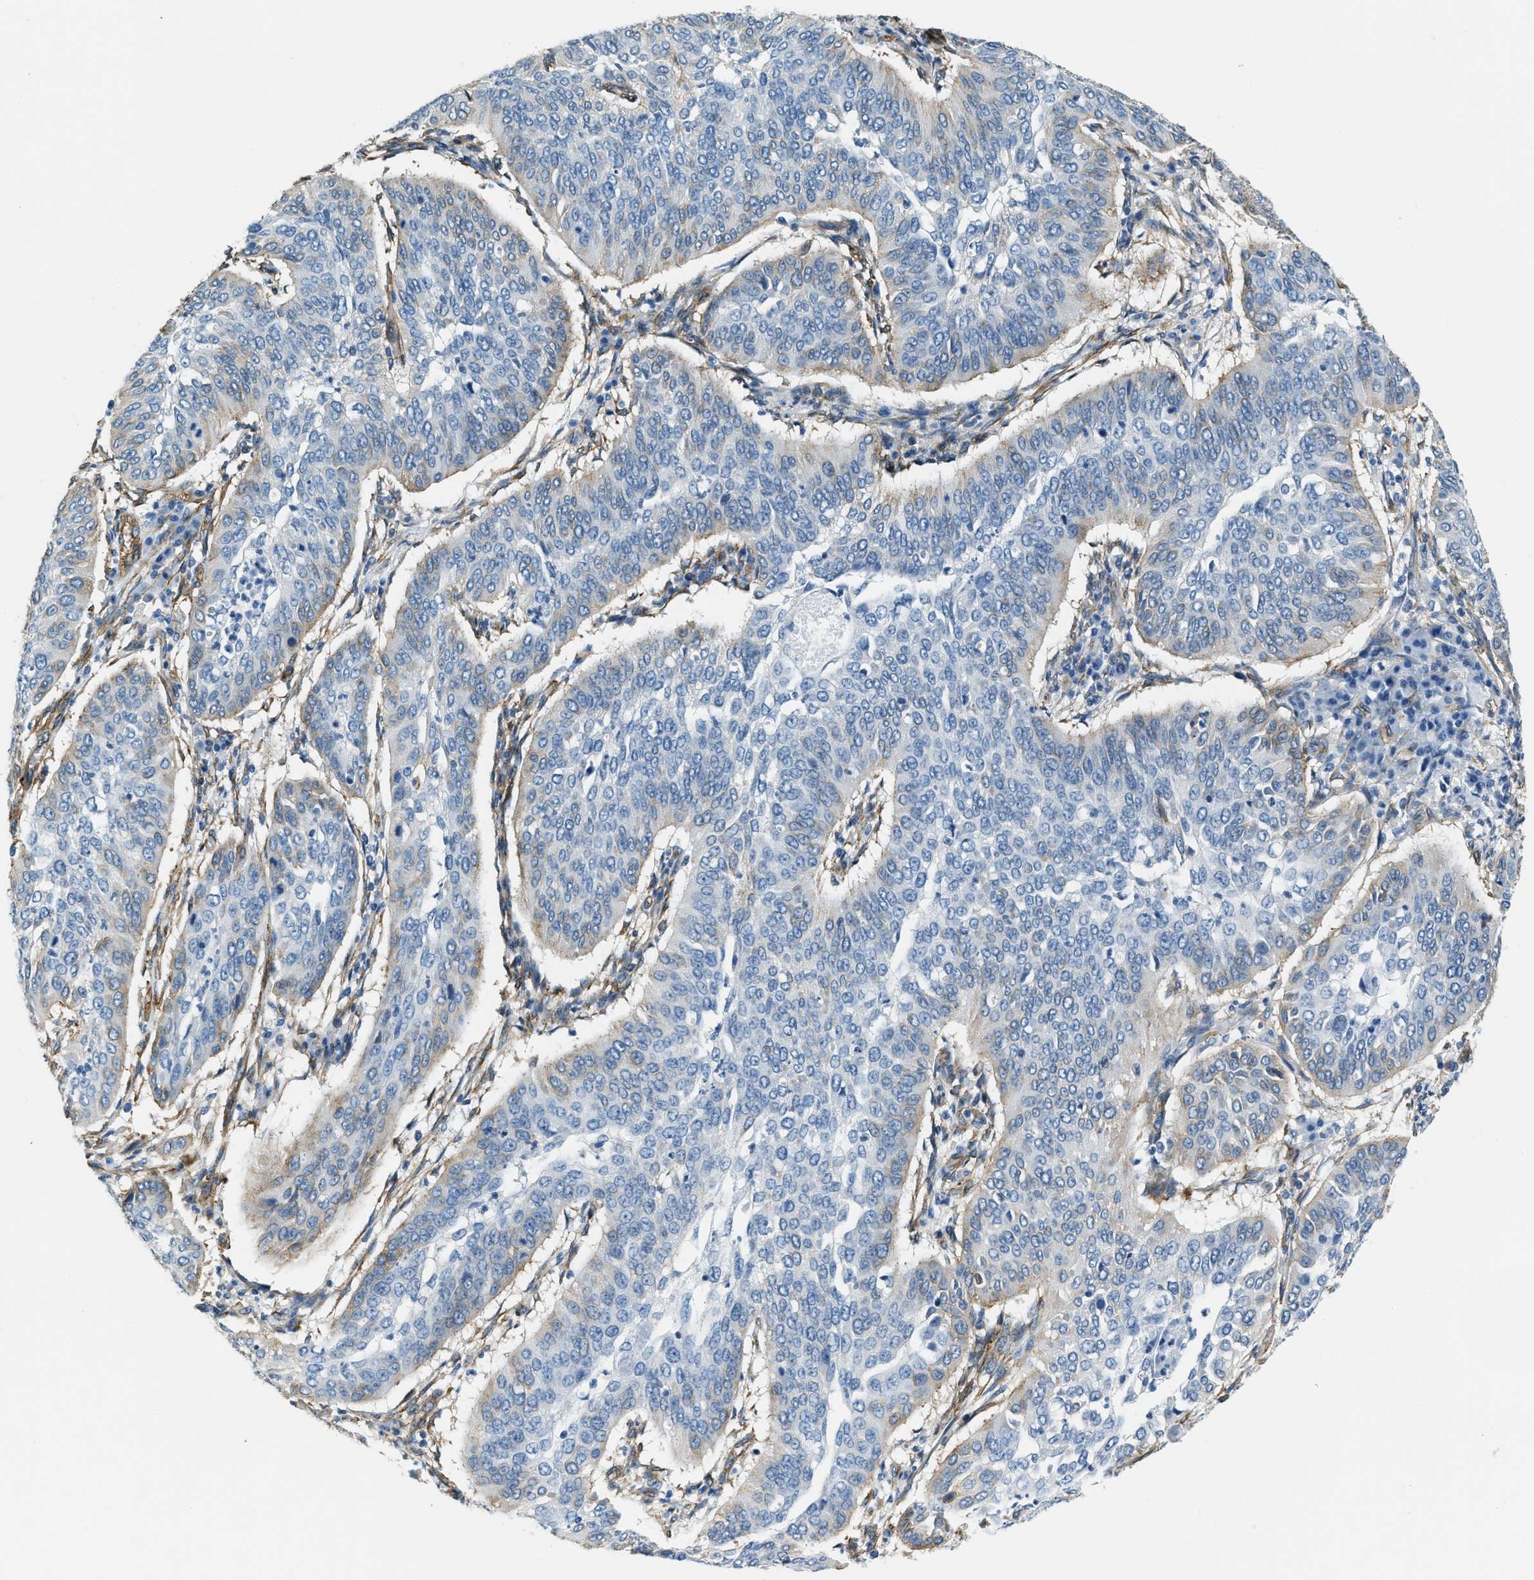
{"staining": {"intensity": "moderate", "quantity": "<25%", "location": "cytoplasmic/membranous"}, "tissue": "cervical cancer", "cell_type": "Tumor cells", "image_type": "cancer", "snomed": [{"axis": "morphology", "description": "Normal tissue, NOS"}, {"axis": "morphology", "description": "Squamous cell carcinoma, NOS"}, {"axis": "topography", "description": "Cervix"}], "caption": "Immunohistochemical staining of squamous cell carcinoma (cervical) demonstrates moderate cytoplasmic/membranous protein positivity in approximately <25% of tumor cells. (IHC, brightfield microscopy, high magnification).", "gene": "TMEM43", "patient": {"sex": "female", "age": 39}}